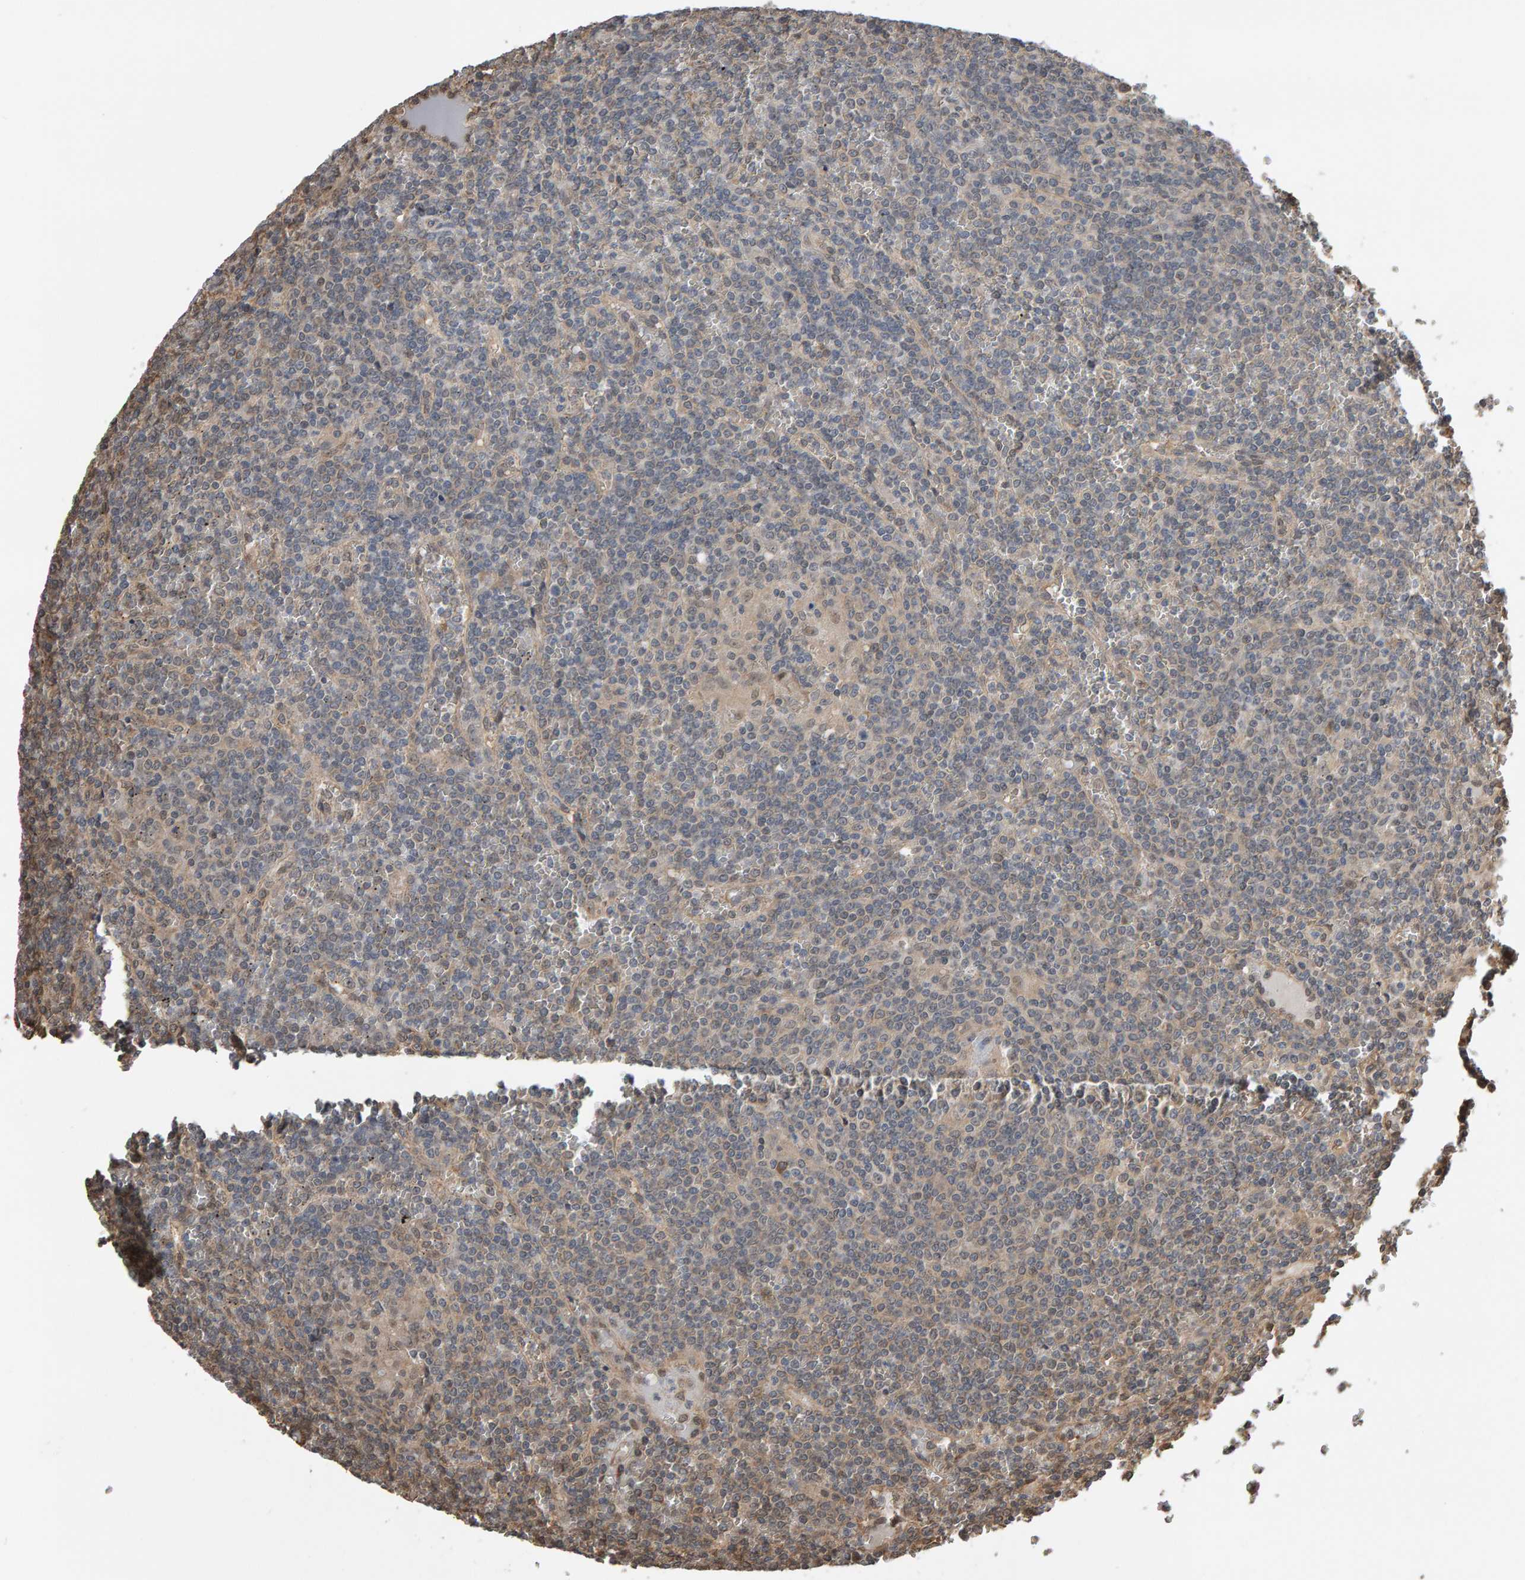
{"staining": {"intensity": "negative", "quantity": "none", "location": "none"}, "tissue": "lymphoma", "cell_type": "Tumor cells", "image_type": "cancer", "snomed": [{"axis": "morphology", "description": "Malignant lymphoma, non-Hodgkin's type, Low grade"}, {"axis": "topography", "description": "Spleen"}], "caption": "Immunohistochemistry photomicrograph of low-grade malignant lymphoma, non-Hodgkin's type stained for a protein (brown), which reveals no staining in tumor cells.", "gene": "COASY", "patient": {"sex": "female", "age": 19}}